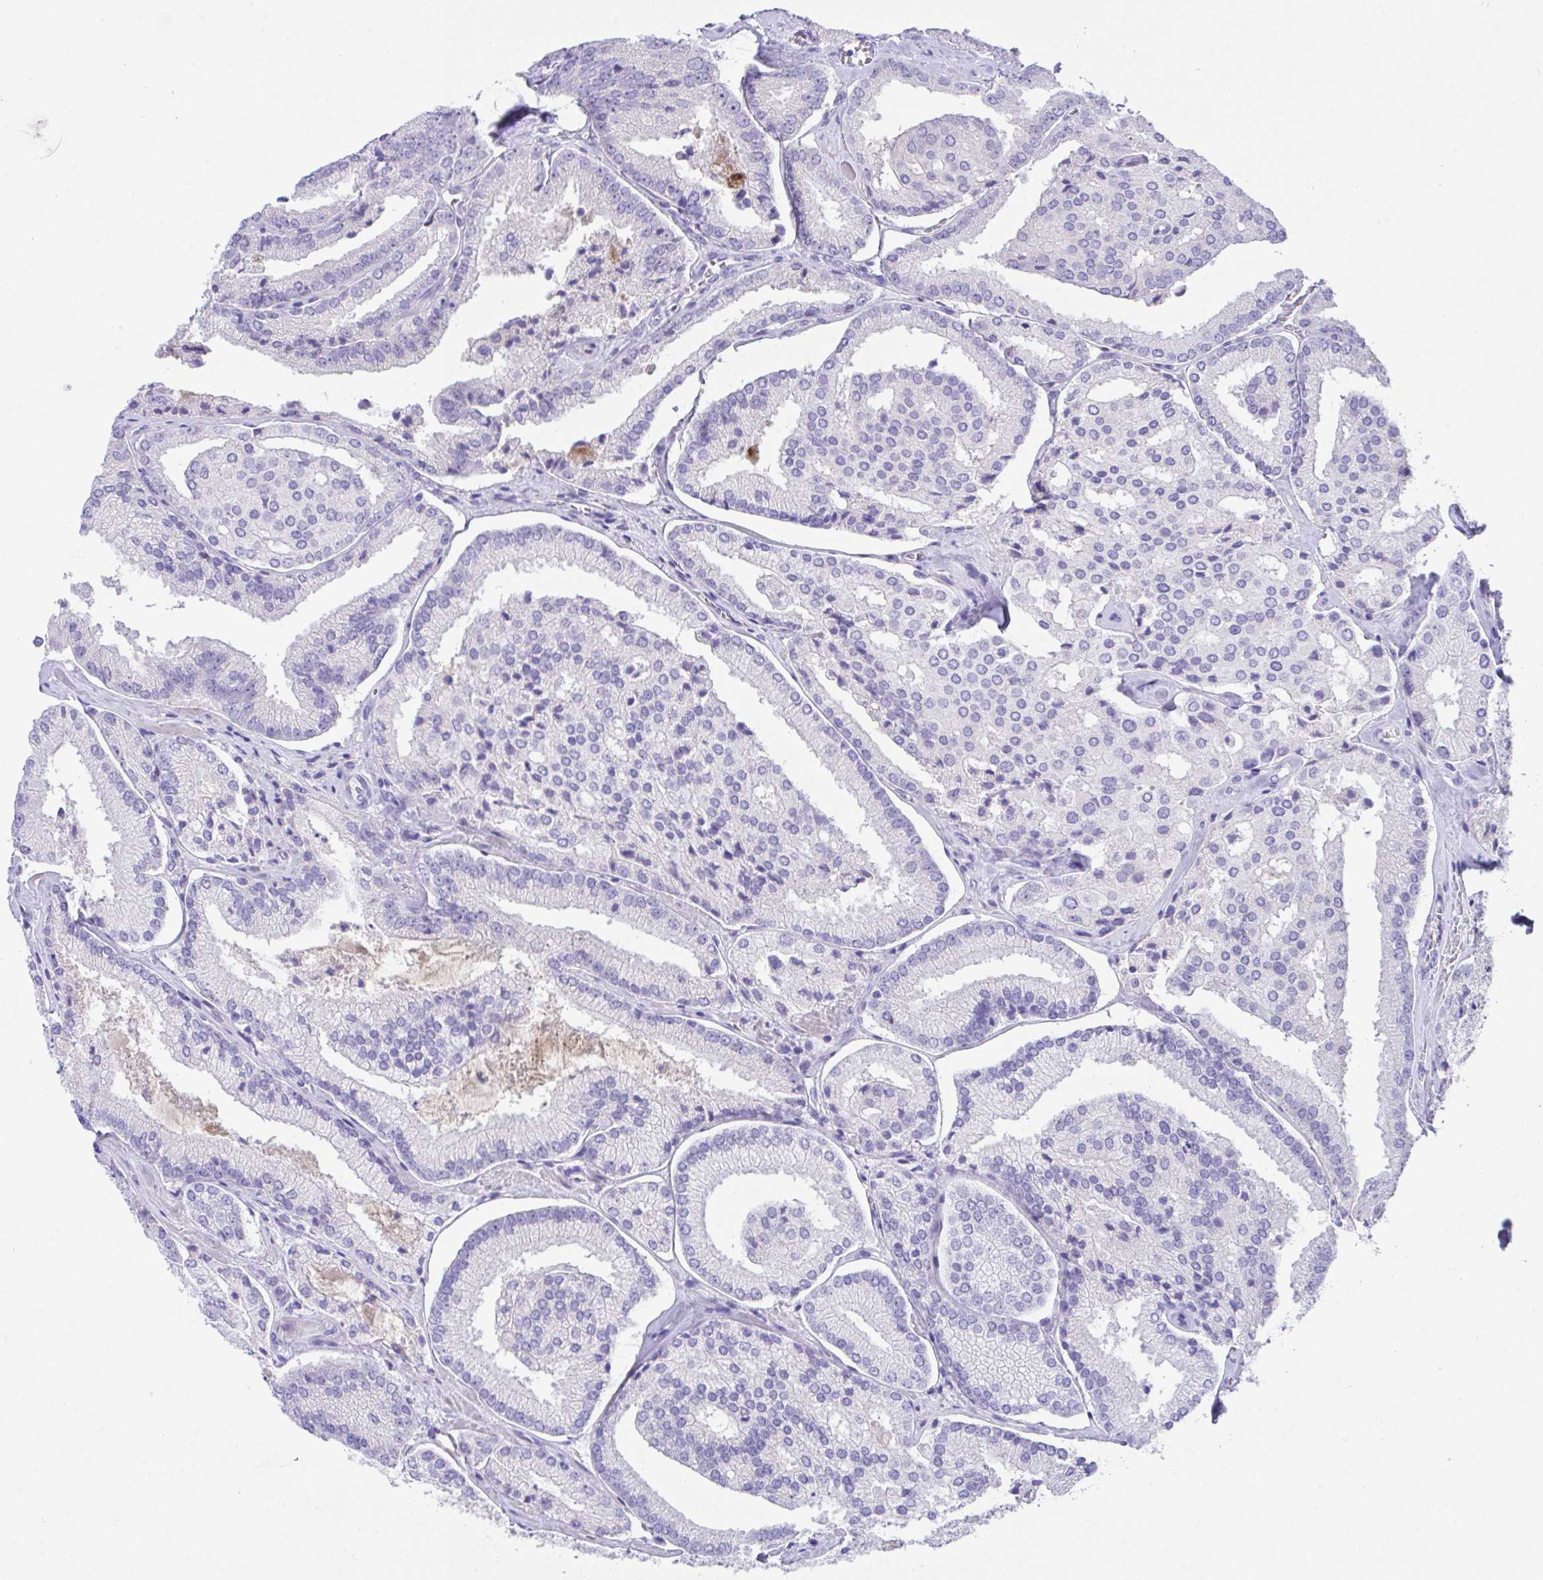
{"staining": {"intensity": "negative", "quantity": "none", "location": "none"}, "tissue": "prostate cancer", "cell_type": "Tumor cells", "image_type": "cancer", "snomed": [{"axis": "morphology", "description": "Adenocarcinoma, High grade"}, {"axis": "topography", "description": "Prostate"}], "caption": "The micrograph exhibits no staining of tumor cells in prostate cancer (high-grade adenocarcinoma).", "gene": "SLC16A6", "patient": {"sex": "male", "age": 73}}